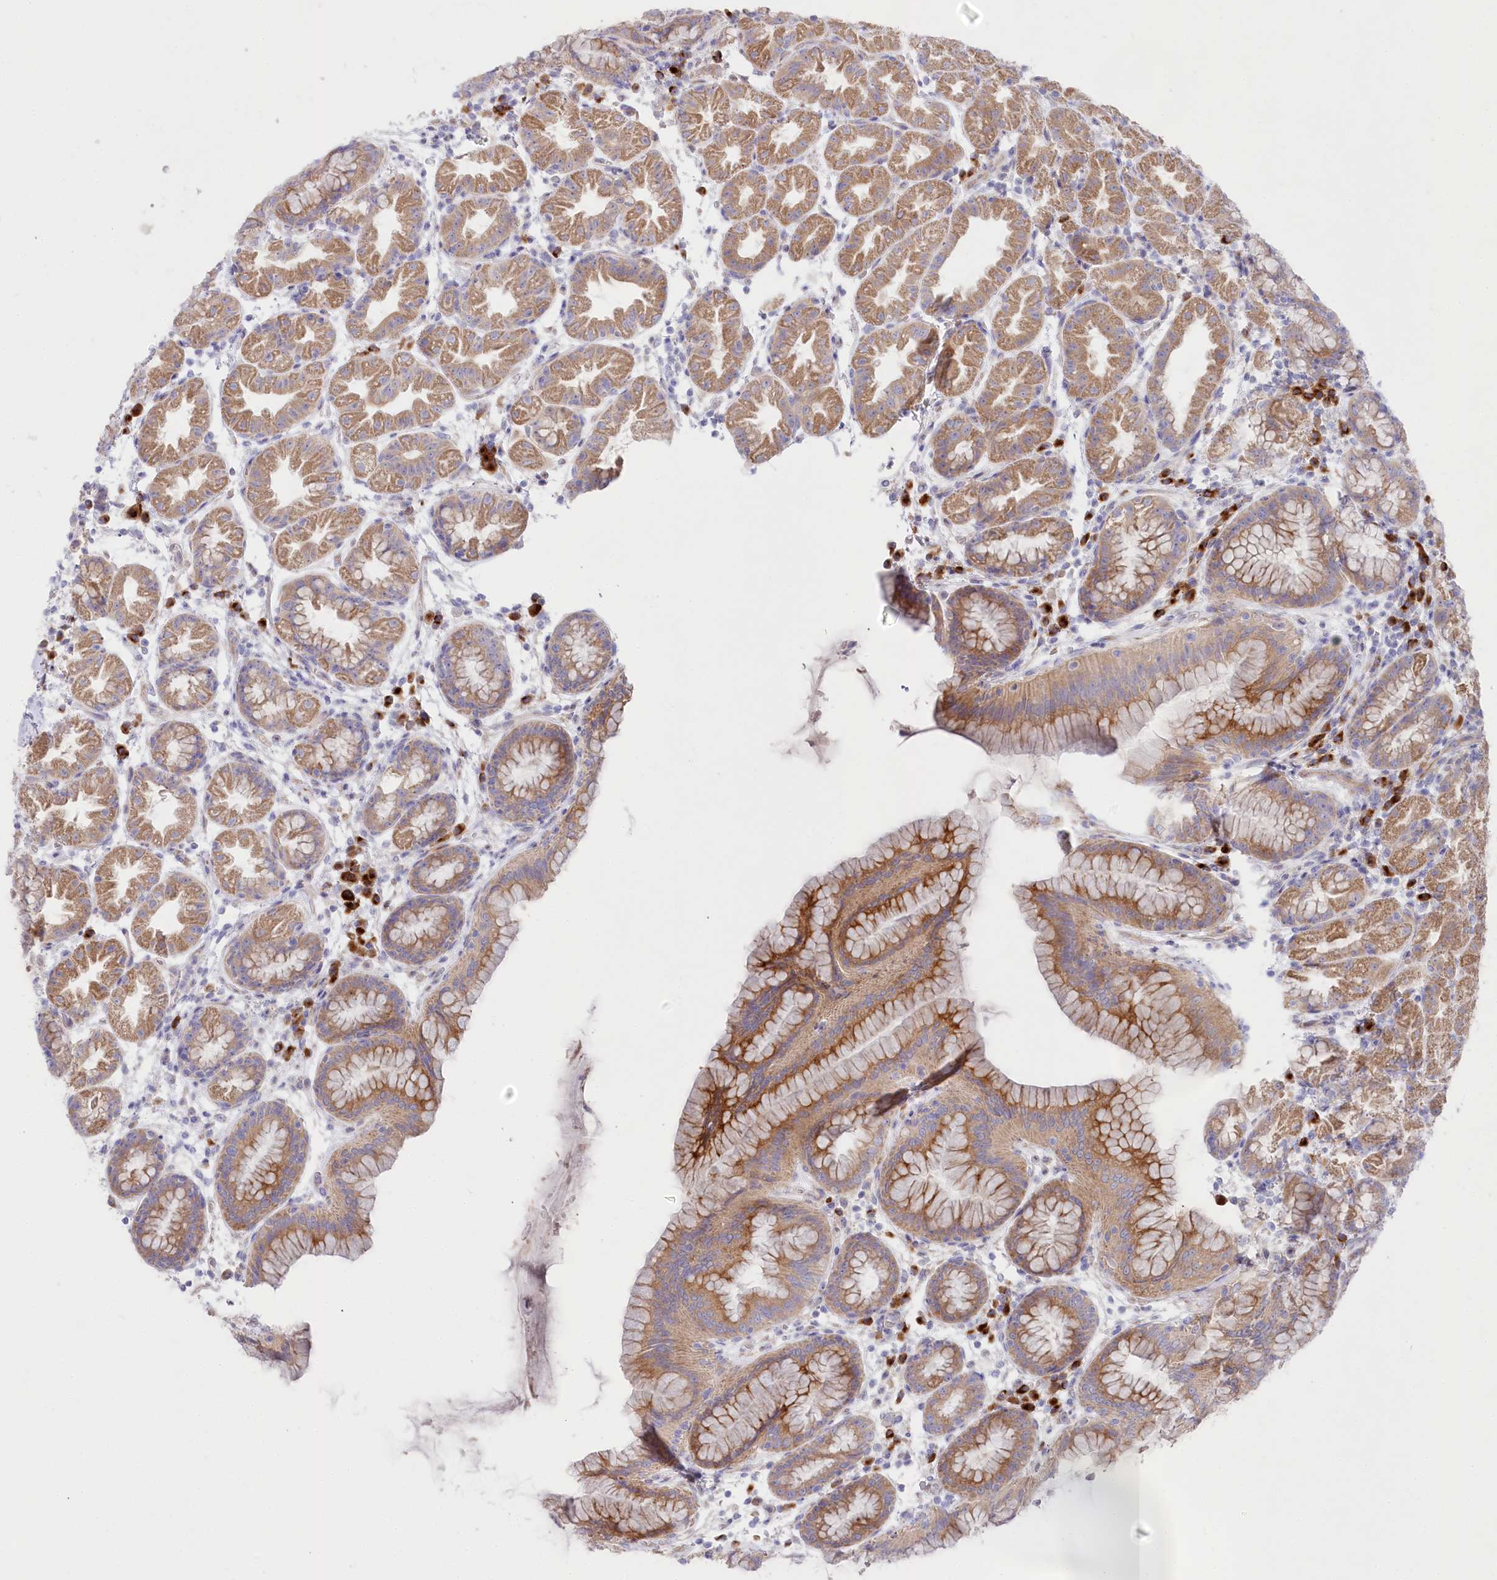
{"staining": {"intensity": "moderate", "quantity": ">75%", "location": "cytoplasmic/membranous"}, "tissue": "stomach", "cell_type": "Glandular cells", "image_type": "normal", "snomed": [{"axis": "morphology", "description": "Normal tissue, NOS"}, {"axis": "topography", "description": "Stomach"}], "caption": "A micrograph of stomach stained for a protein exhibits moderate cytoplasmic/membranous brown staining in glandular cells.", "gene": "POGLUT1", "patient": {"sex": "female", "age": 79}}